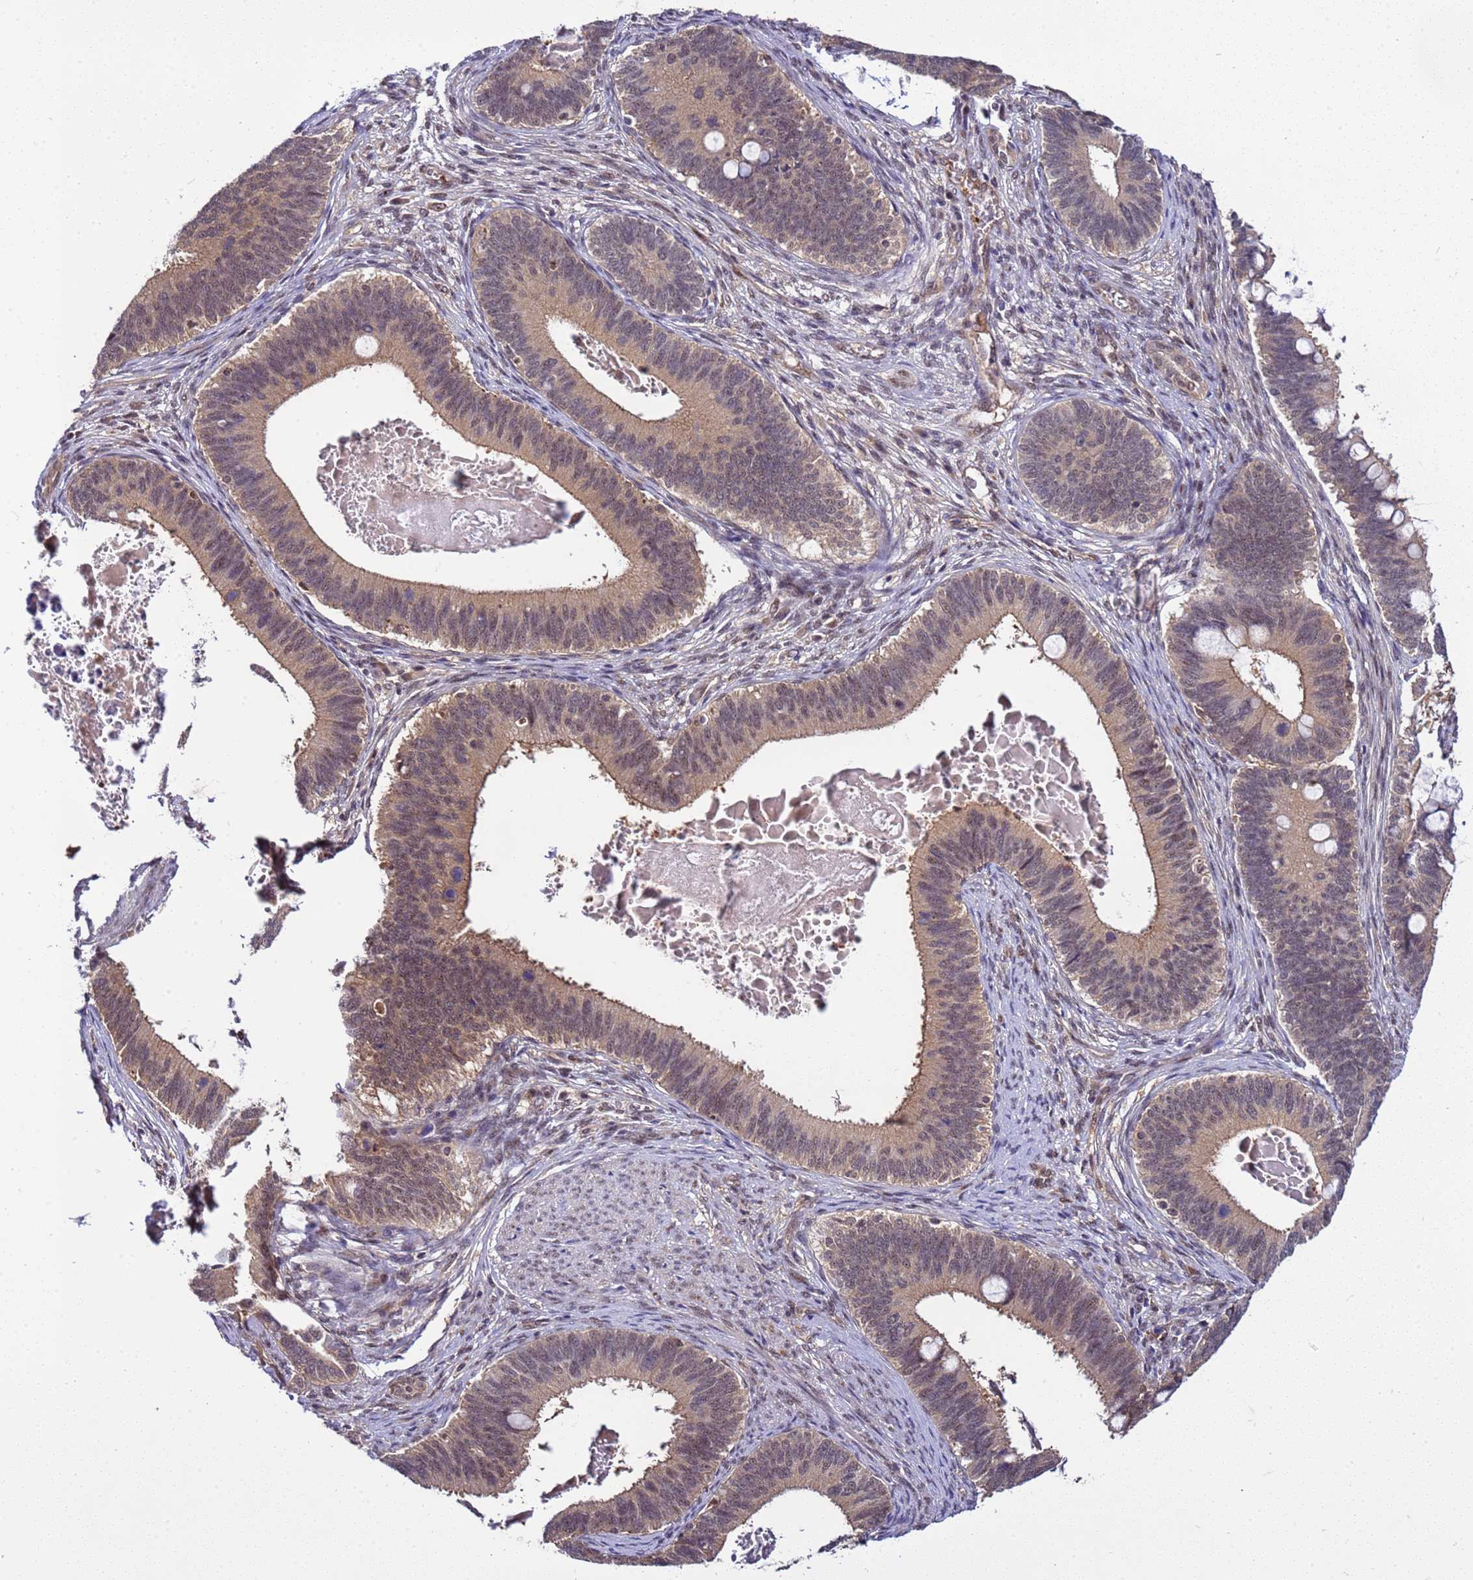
{"staining": {"intensity": "weak", "quantity": "25%-75%", "location": "cytoplasmic/membranous,nuclear"}, "tissue": "cervical cancer", "cell_type": "Tumor cells", "image_type": "cancer", "snomed": [{"axis": "morphology", "description": "Adenocarcinoma, NOS"}, {"axis": "topography", "description": "Cervix"}], "caption": "About 25%-75% of tumor cells in adenocarcinoma (cervical) exhibit weak cytoplasmic/membranous and nuclear protein staining as visualized by brown immunohistochemical staining.", "gene": "GEN1", "patient": {"sex": "female", "age": 42}}